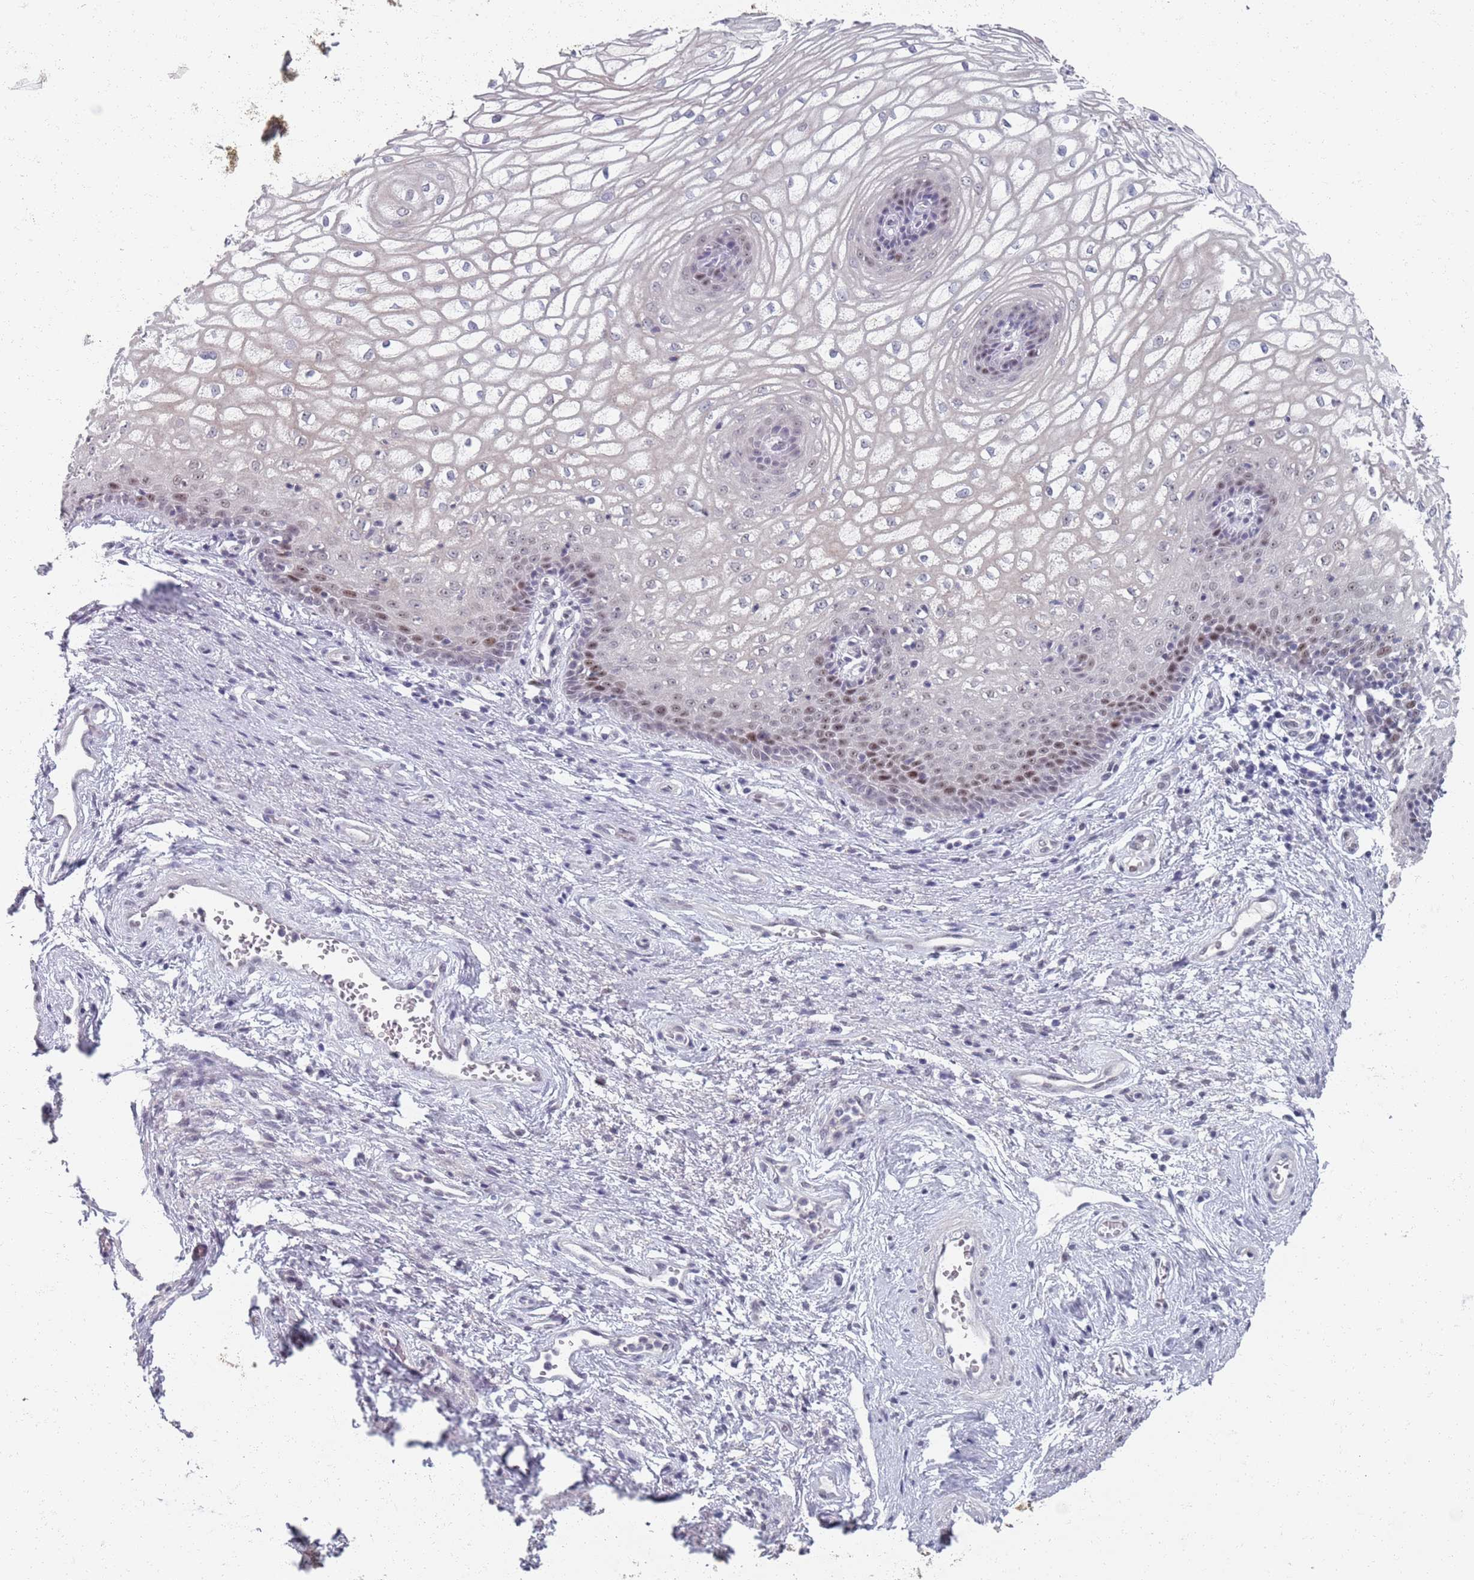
{"staining": {"intensity": "moderate", "quantity": "<25%", "location": "cytoplasmic/membranous,nuclear"}, "tissue": "vagina", "cell_type": "Squamous epithelial cells", "image_type": "normal", "snomed": [{"axis": "morphology", "description": "Normal tissue, NOS"}, {"axis": "topography", "description": "Vagina"}], "caption": "IHC (DAB) staining of unremarkable vagina exhibits moderate cytoplasmic/membranous,nuclear protein staining in about <25% of squamous epithelial cells. The staining was performed using DAB (3,3'-diaminobenzidine), with brown indicating positive protein expression. Nuclei are stained blue with hematoxylin.", "gene": "SAMD1", "patient": {"sex": "female", "age": 34}}